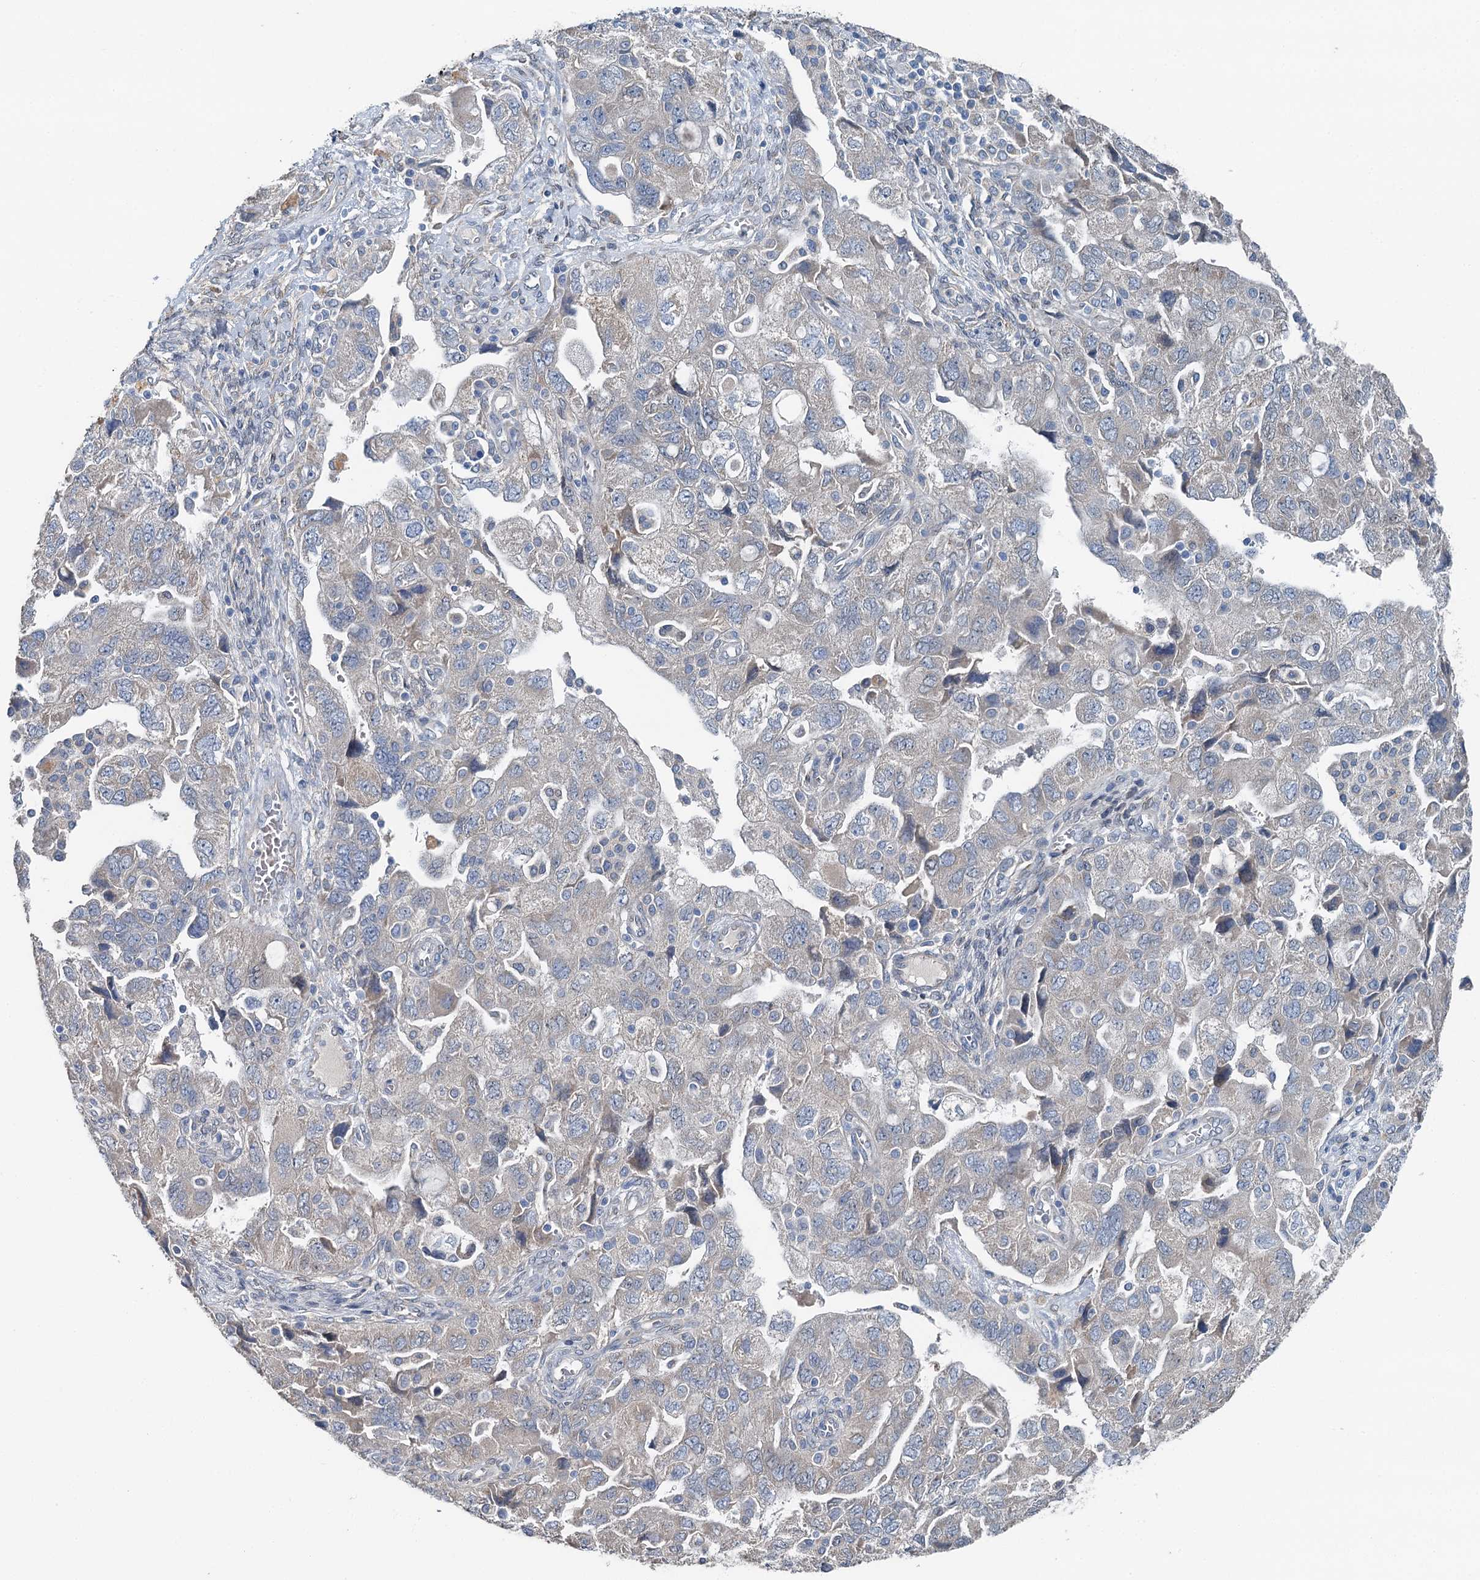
{"staining": {"intensity": "negative", "quantity": "none", "location": "none"}, "tissue": "ovarian cancer", "cell_type": "Tumor cells", "image_type": "cancer", "snomed": [{"axis": "morphology", "description": "Carcinoma, NOS"}, {"axis": "morphology", "description": "Cystadenocarcinoma, serous, NOS"}, {"axis": "topography", "description": "Ovary"}], "caption": "High power microscopy image of an immunohistochemistry (IHC) image of ovarian cancer, revealing no significant staining in tumor cells.", "gene": "C6orf120", "patient": {"sex": "female", "age": 69}}